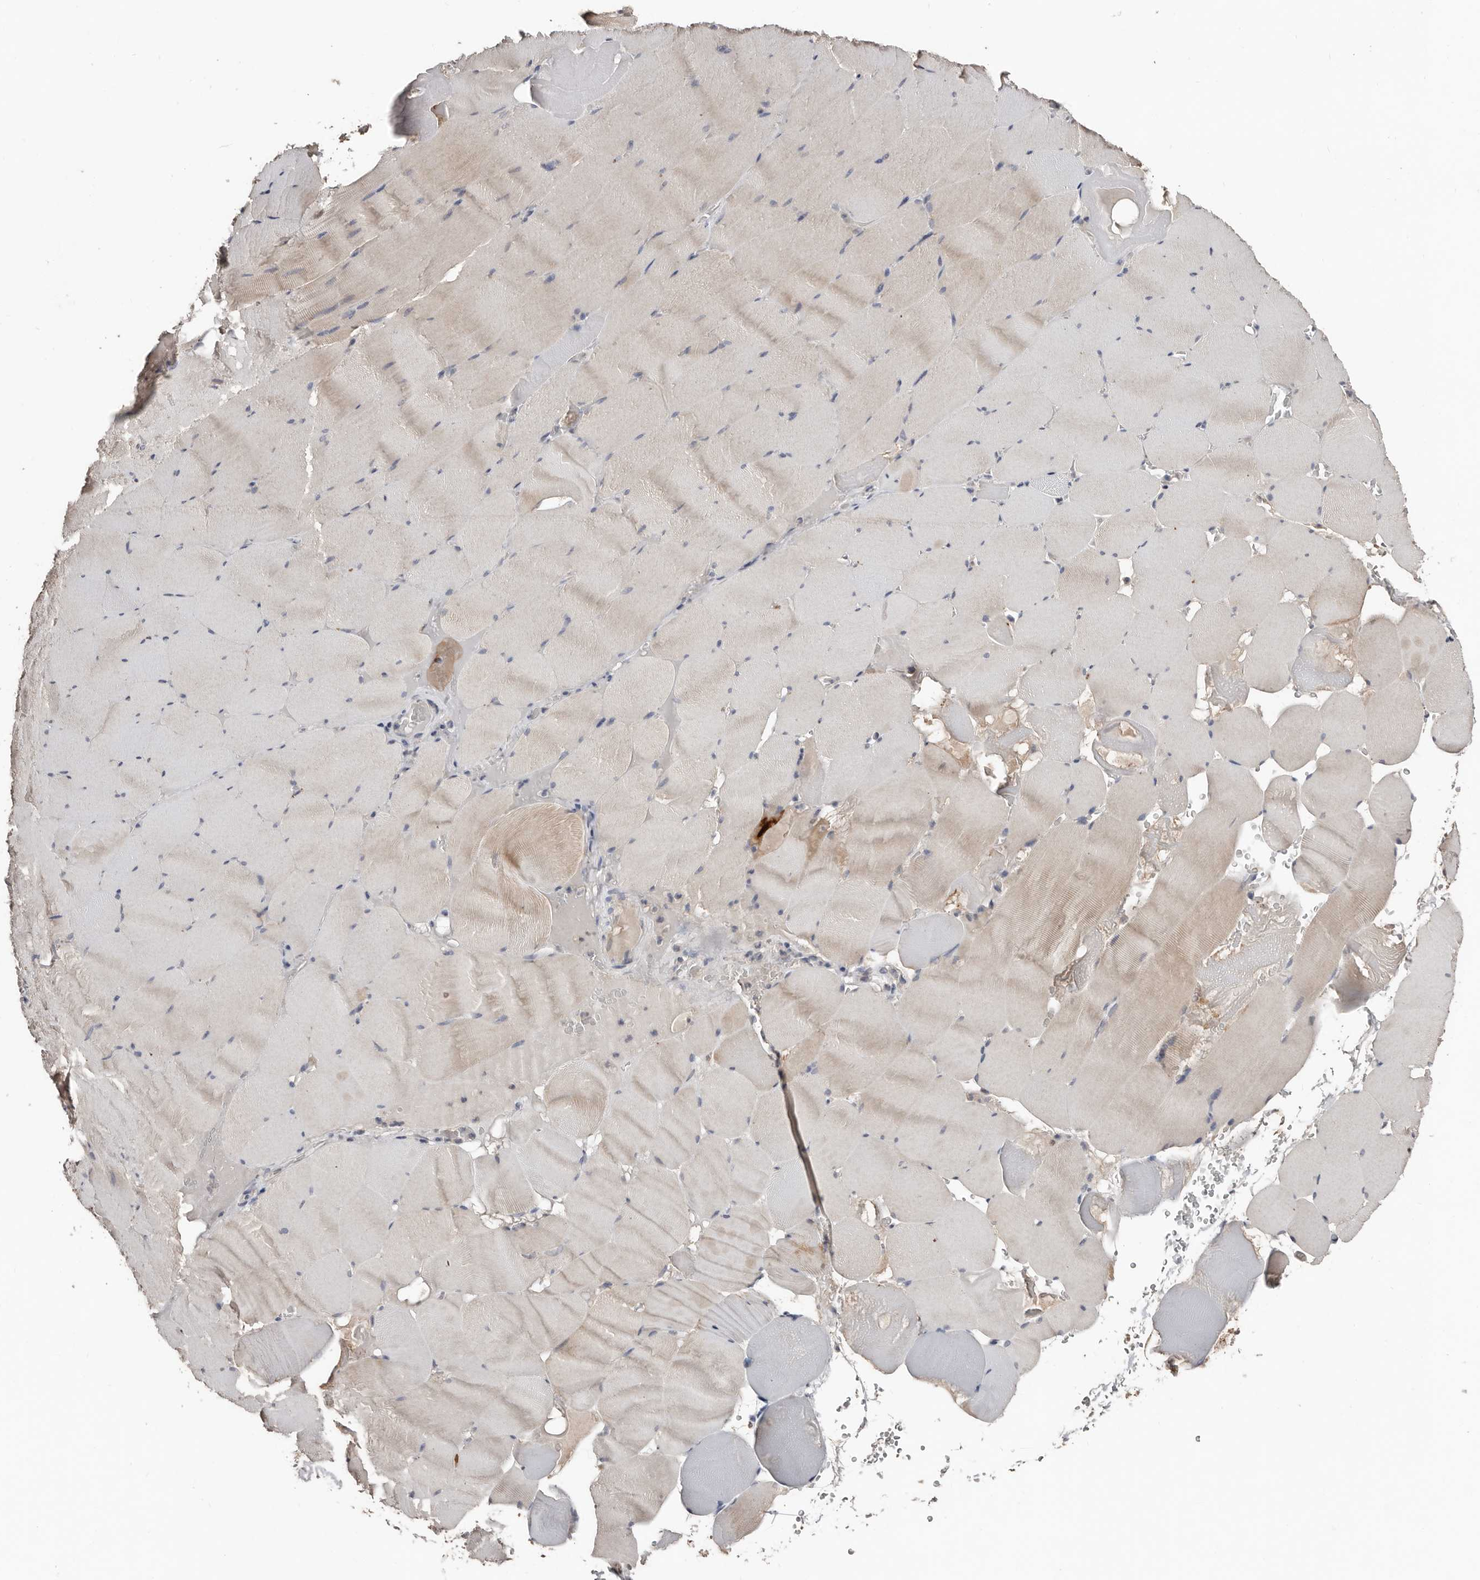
{"staining": {"intensity": "weak", "quantity": "25%-75%", "location": "cytoplasmic/membranous"}, "tissue": "skeletal muscle", "cell_type": "Myocytes", "image_type": "normal", "snomed": [{"axis": "morphology", "description": "Normal tissue, NOS"}, {"axis": "topography", "description": "Skeletal muscle"}], "caption": "The histopathology image reveals a brown stain indicating the presence of a protein in the cytoplasmic/membranous of myocytes in skeletal muscle. (Stains: DAB in brown, nuclei in blue, Microscopy: brightfield microscopy at high magnification).", "gene": "SLC39A2", "patient": {"sex": "male", "age": 62}}